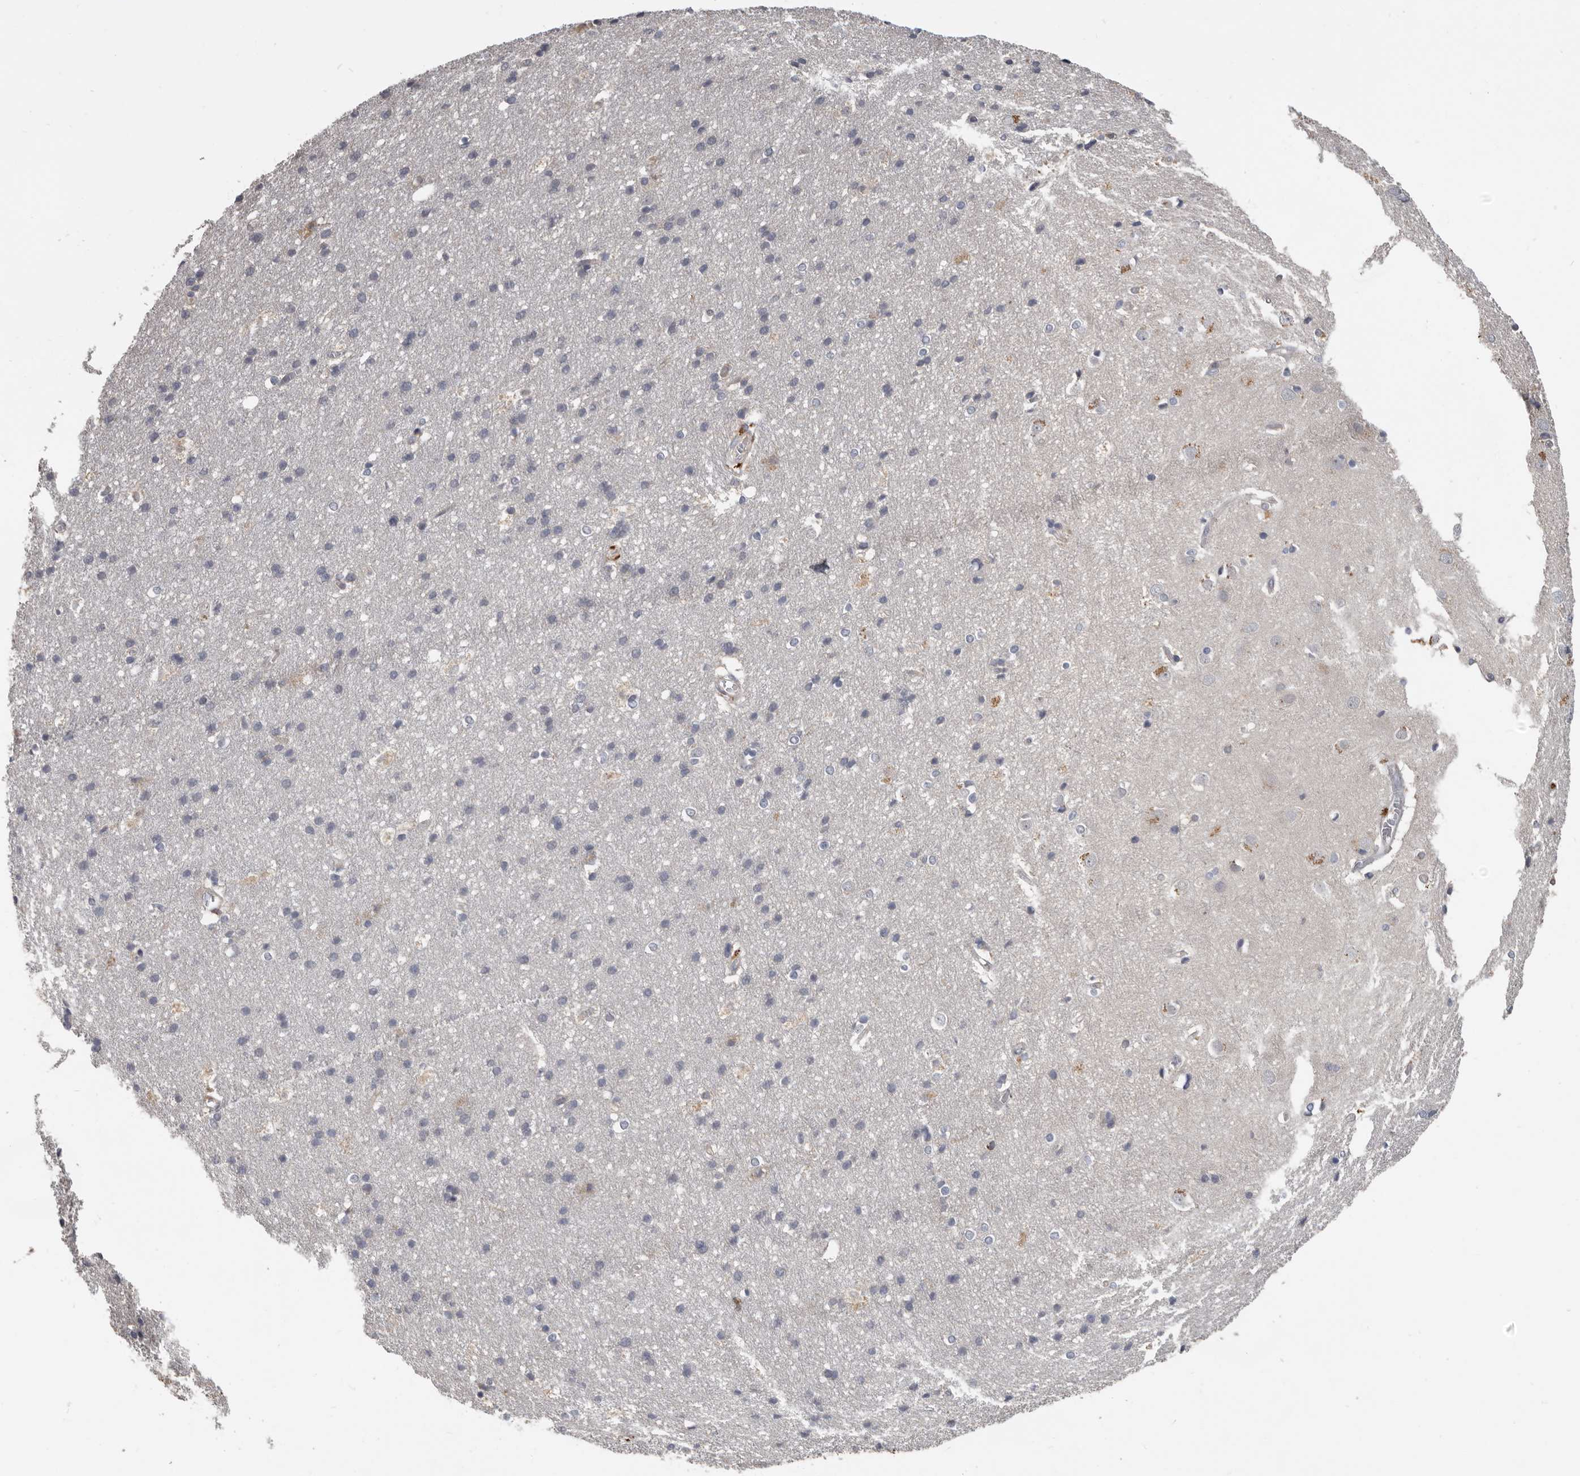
{"staining": {"intensity": "negative", "quantity": "none", "location": "none"}, "tissue": "cerebral cortex", "cell_type": "Endothelial cells", "image_type": "normal", "snomed": [{"axis": "morphology", "description": "Normal tissue, NOS"}, {"axis": "topography", "description": "Cerebral cortex"}], "caption": "Endothelial cells show no significant protein positivity in normal cerebral cortex. Nuclei are stained in blue.", "gene": "MTF1", "patient": {"sex": "male", "age": 54}}